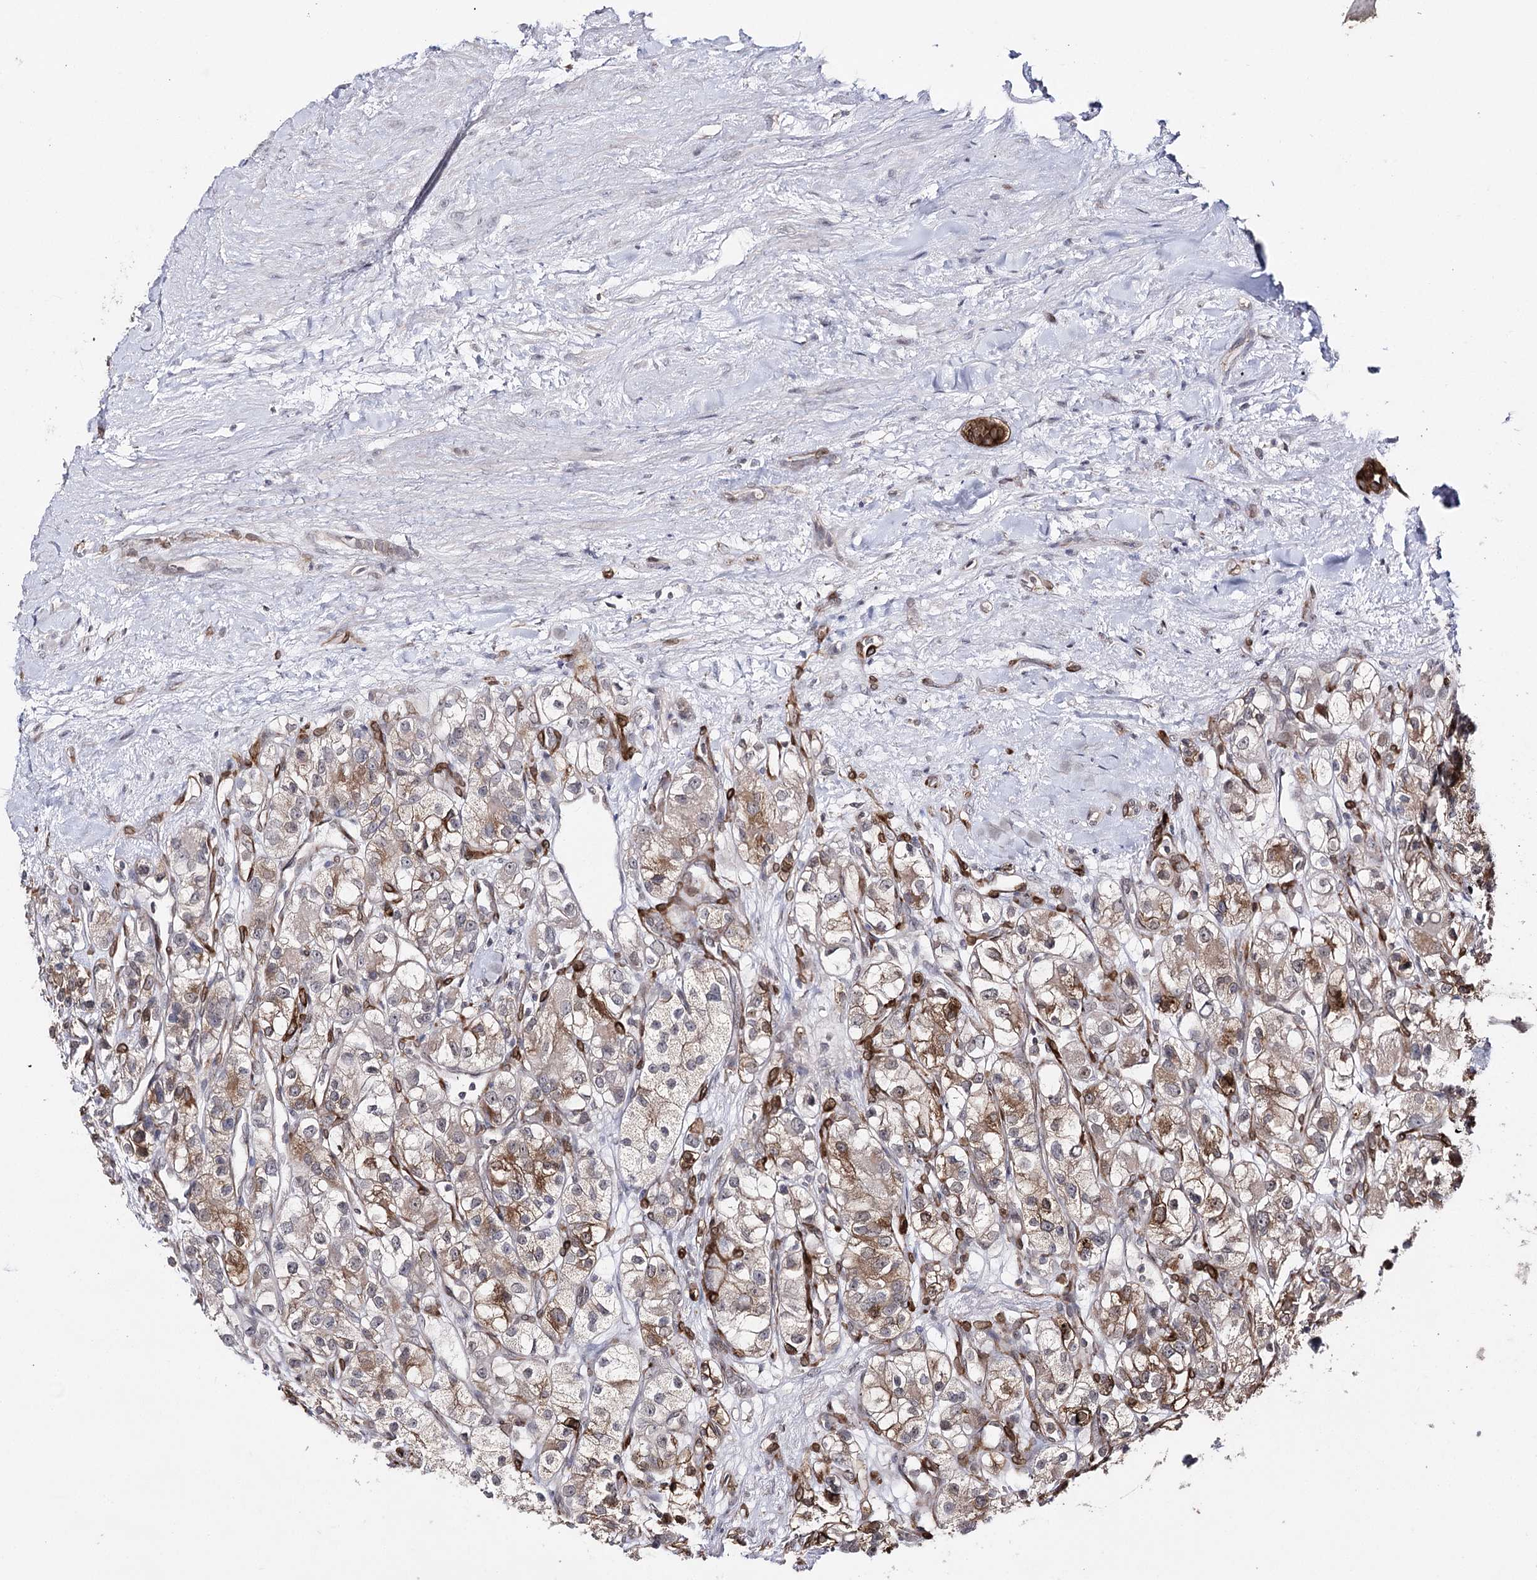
{"staining": {"intensity": "moderate", "quantity": "25%-75%", "location": "cytoplasmic/membranous"}, "tissue": "renal cancer", "cell_type": "Tumor cells", "image_type": "cancer", "snomed": [{"axis": "morphology", "description": "Adenocarcinoma, NOS"}, {"axis": "topography", "description": "Kidney"}], "caption": "This histopathology image displays renal cancer (adenocarcinoma) stained with immunohistochemistry to label a protein in brown. The cytoplasmic/membranous of tumor cells show moderate positivity for the protein. Nuclei are counter-stained blue.", "gene": "HSD11B2", "patient": {"sex": "female", "age": 57}}